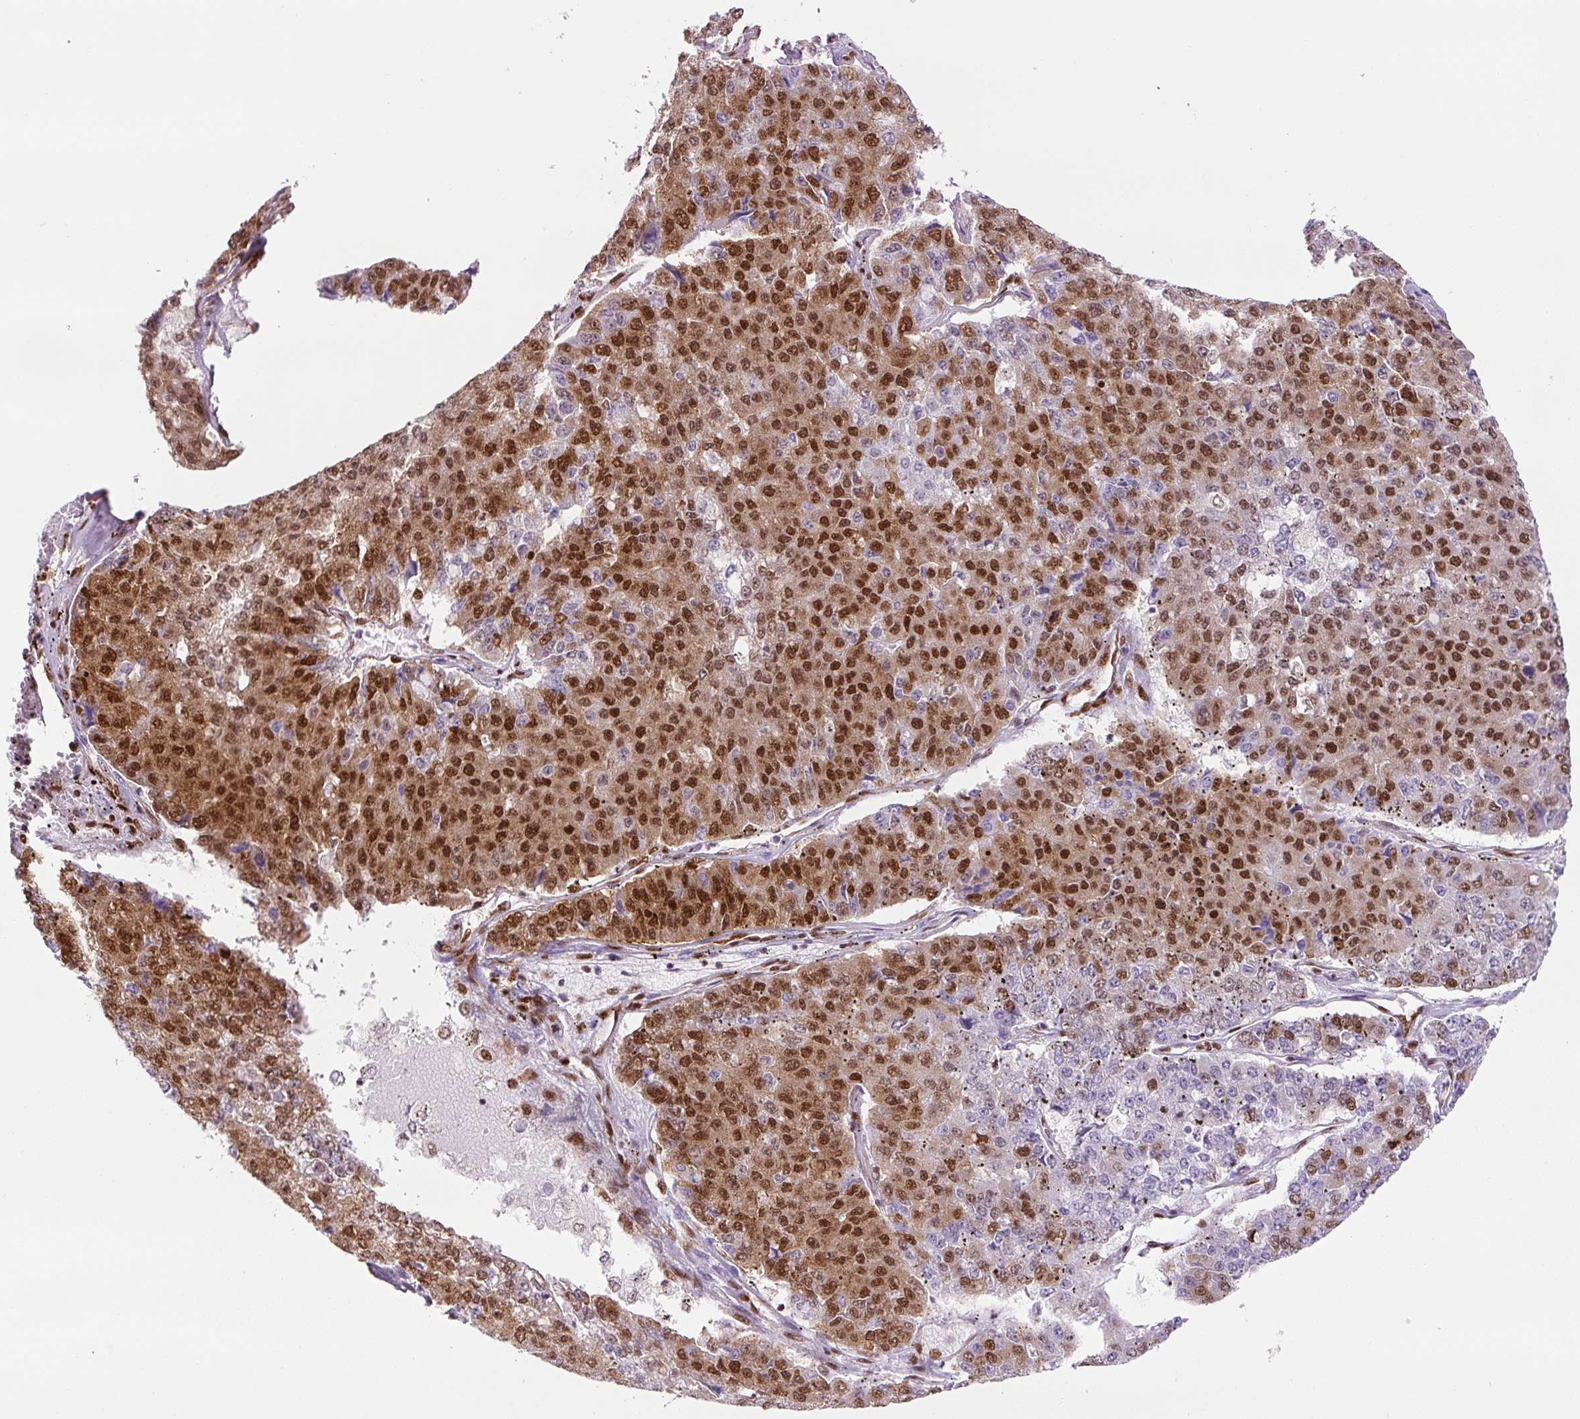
{"staining": {"intensity": "moderate", "quantity": ">75%", "location": "cytoplasmic/membranous,nuclear"}, "tissue": "pancreatic cancer", "cell_type": "Tumor cells", "image_type": "cancer", "snomed": [{"axis": "morphology", "description": "Adenocarcinoma, NOS"}, {"axis": "topography", "description": "Pancreas"}], "caption": "Immunohistochemical staining of pancreatic cancer (adenocarcinoma) exhibits medium levels of moderate cytoplasmic/membranous and nuclear protein positivity in approximately >75% of tumor cells.", "gene": "FUS", "patient": {"sex": "male", "age": 50}}